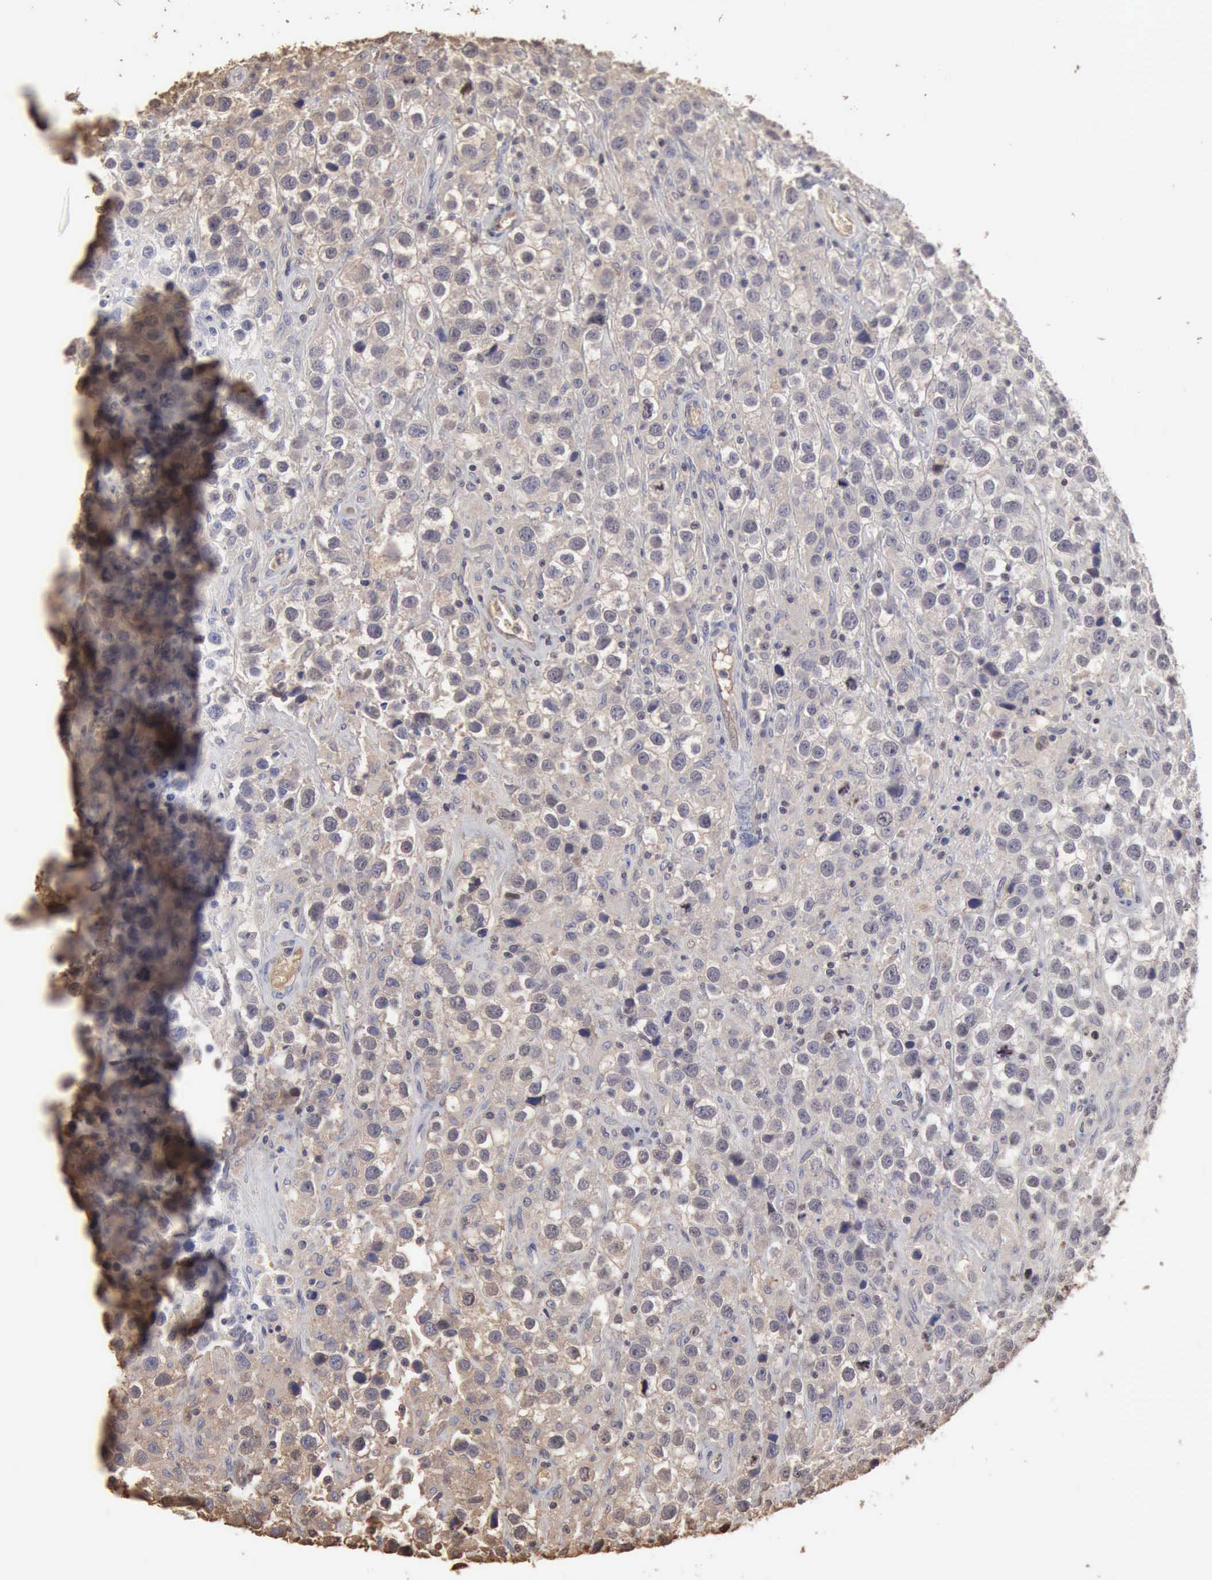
{"staining": {"intensity": "weak", "quantity": "<25%", "location": "cytoplasmic/membranous"}, "tissue": "testis cancer", "cell_type": "Tumor cells", "image_type": "cancer", "snomed": [{"axis": "morphology", "description": "Seminoma, NOS"}, {"axis": "topography", "description": "Testis"}], "caption": "High magnification brightfield microscopy of testis seminoma stained with DAB (3,3'-diaminobenzidine) (brown) and counterstained with hematoxylin (blue): tumor cells show no significant expression. Brightfield microscopy of immunohistochemistry (IHC) stained with DAB (brown) and hematoxylin (blue), captured at high magnification.", "gene": "SERPINA1", "patient": {"sex": "male", "age": 43}}